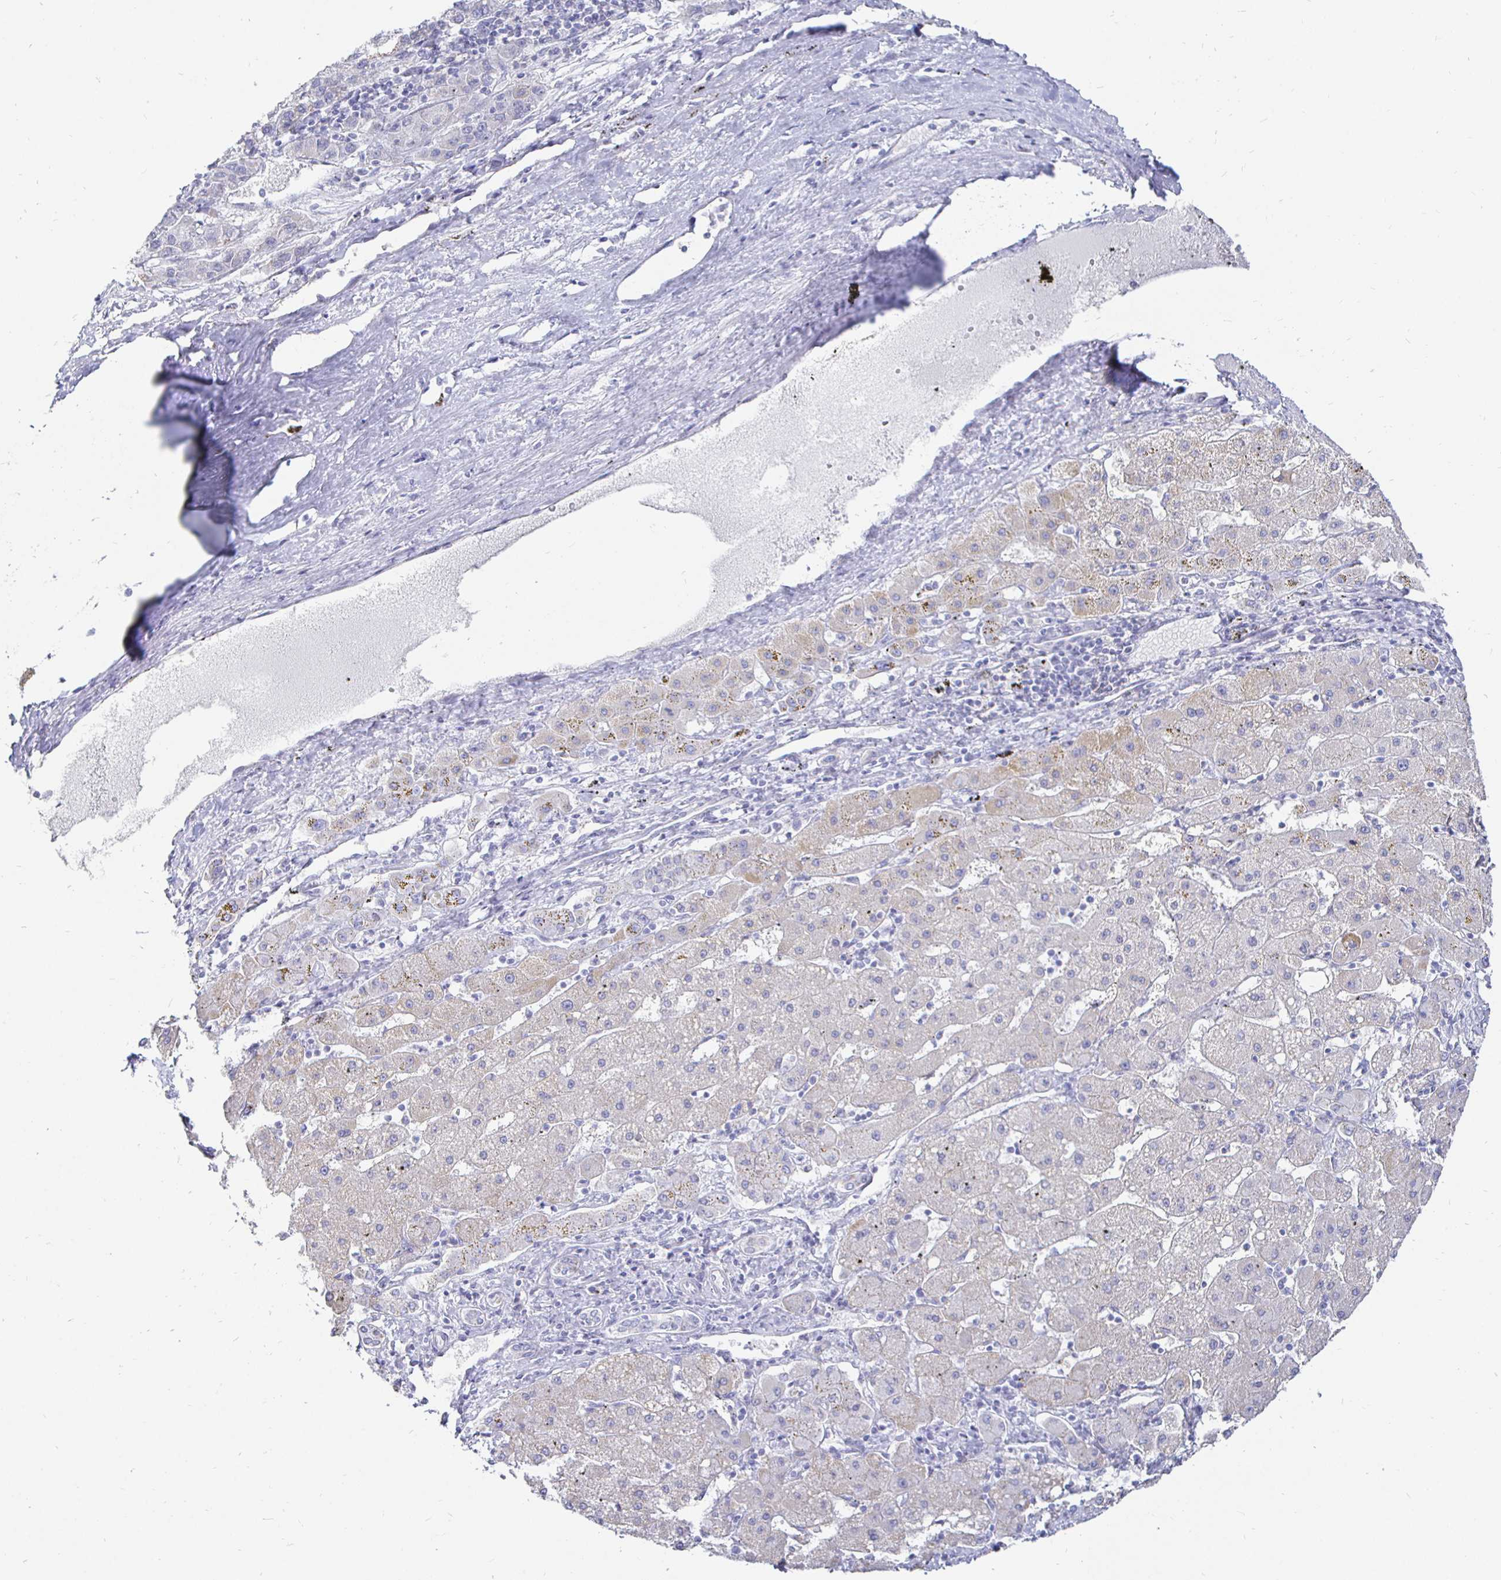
{"staining": {"intensity": "negative", "quantity": "none", "location": "none"}, "tissue": "liver cancer", "cell_type": "Tumor cells", "image_type": "cancer", "snomed": [{"axis": "morphology", "description": "Carcinoma, Hepatocellular, NOS"}, {"axis": "topography", "description": "Liver"}], "caption": "This is an immunohistochemistry (IHC) photomicrograph of human hepatocellular carcinoma (liver). There is no positivity in tumor cells.", "gene": "CR2", "patient": {"sex": "female", "age": 82}}